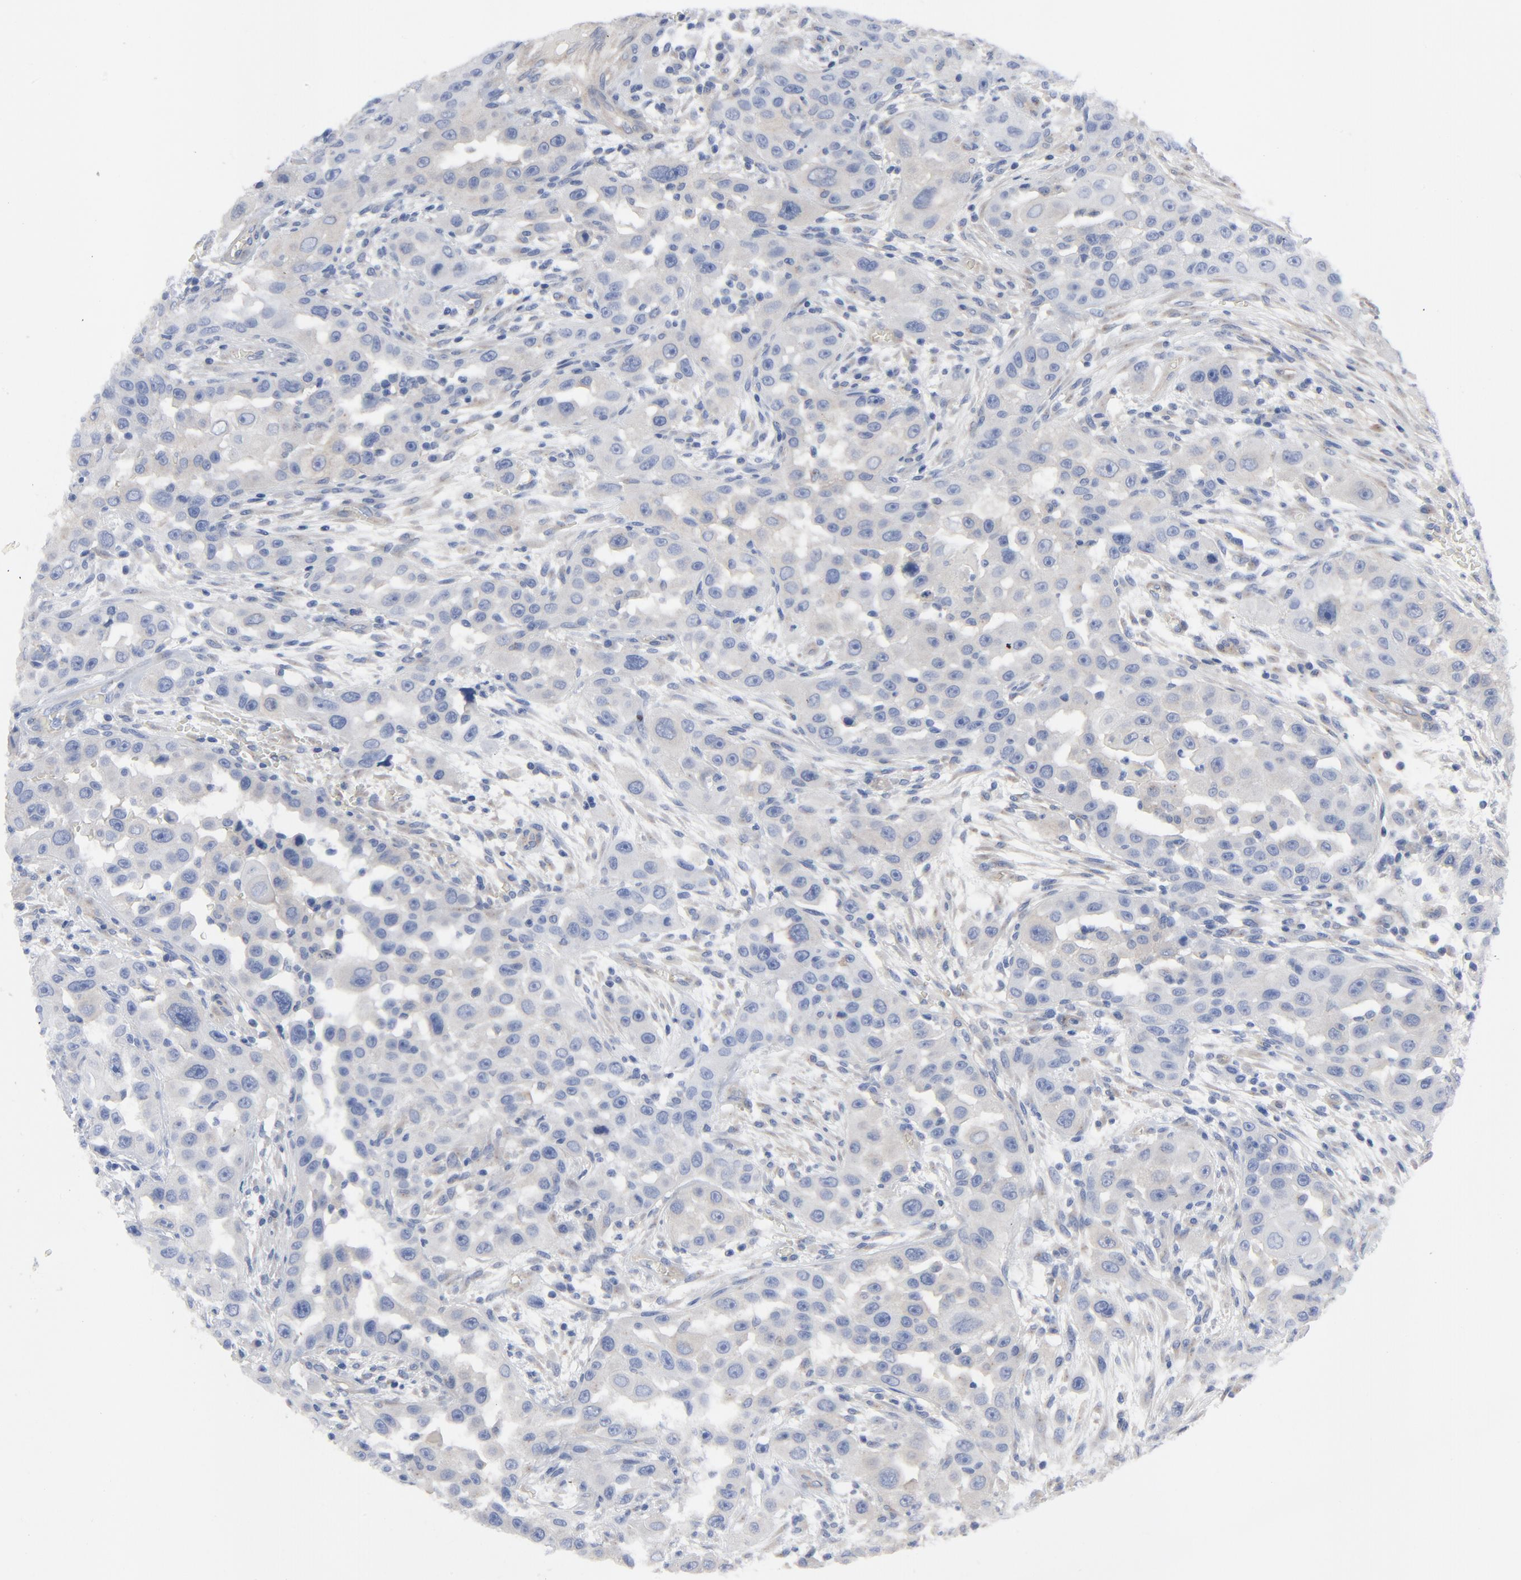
{"staining": {"intensity": "weak", "quantity": "<25%", "location": "cytoplasmic/membranous"}, "tissue": "head and neck cancer", "cell_type": "Tumor cells", "image_type": "cancer", "snomed": [{"axis": "morphology", "description": "Carcinoma, NOS"}, {"axis": "topography", "description": "Head-Neck"}], "caption": "Immunohistochemistry (IHC) image of neoplastic tissue: head and neck cancer stained with DAB displays no significant protein staining in tumor cells.", "gene": "DYNLT3", "patient": {"sex": "male", "age": 87}}